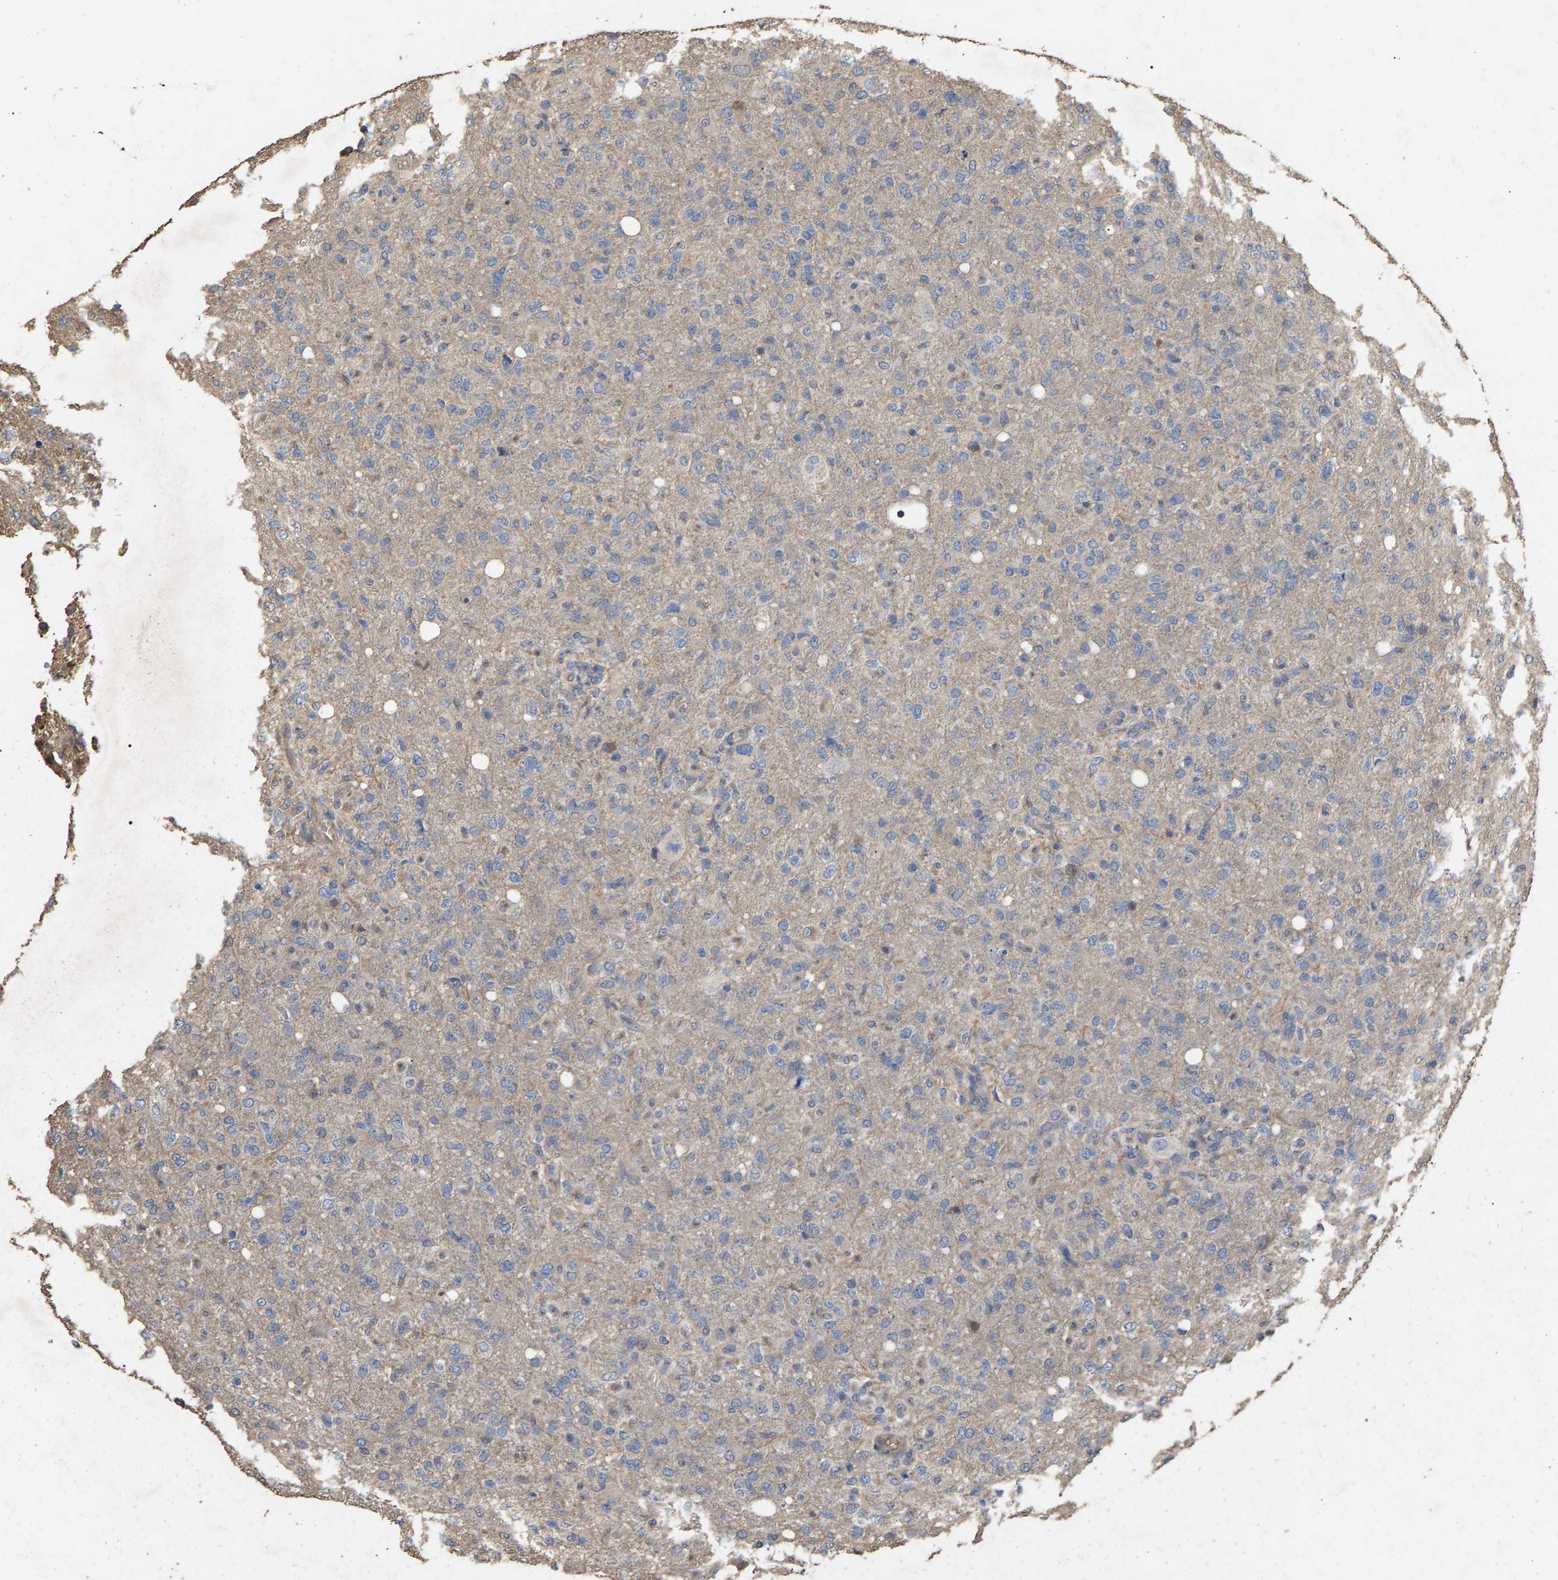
{"staining": {"intensity": "weak", "quantity": "<25%", "location": "cytoplasmic/membranous"}, "tissue": "glioma", "cell_type": "Tumor cells", "image_type": "cancer", "snomed": [{"axis": "morphology", "description": "Glioma, malignant, High grade"}, {"axis": "topography", "description": "Brain"}], "caption": "Tumor cells are negative for brown protein staining in high-grade glioma (malignant).", "gene": "HTRA3", "patient": {"sex": "female", "age": 57}}